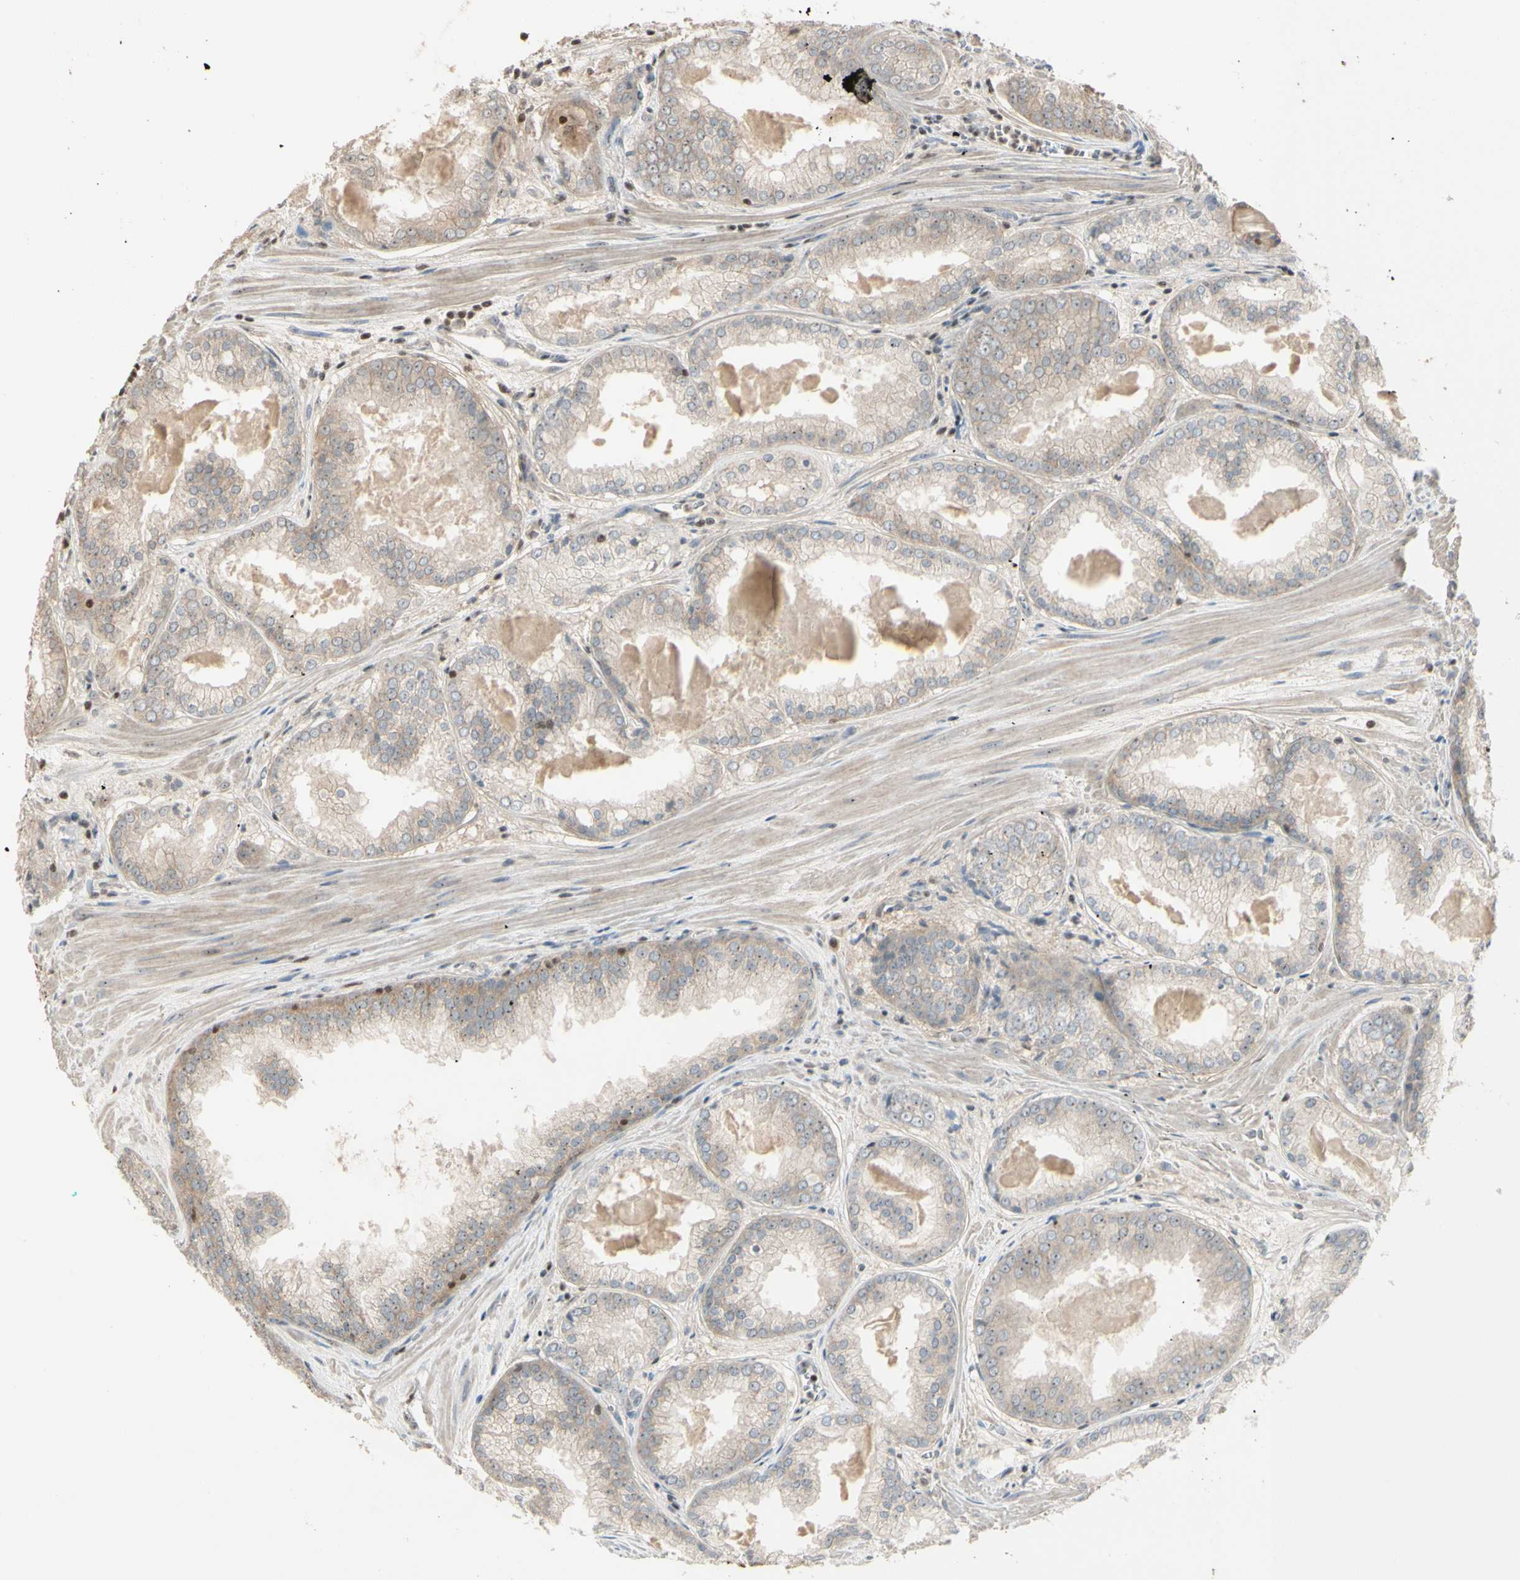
{"staining": {"intensity": "weak", "quantity": ">75%", "location": "cytoplasmic/membranous"}, "tissue": "prostate cancer", "cell_type": "Tumor cells", "image_type": "cancer", "snomed": [{"axis": "morphology", "description": "Adenocarcinoma, Low grade"}, {"axis": "topography", "description": "Prostate"}], "caption": "Protein staining of prostate low-grade adenocarcinoma tissue reveals weak cytoplasmic/membranous positivity in approximately >75% of tumor cells. (IHC, brightfield microscopy, high magnification).", "gene": "NFYA", "patient": {"sex": "male", "age": 64}}